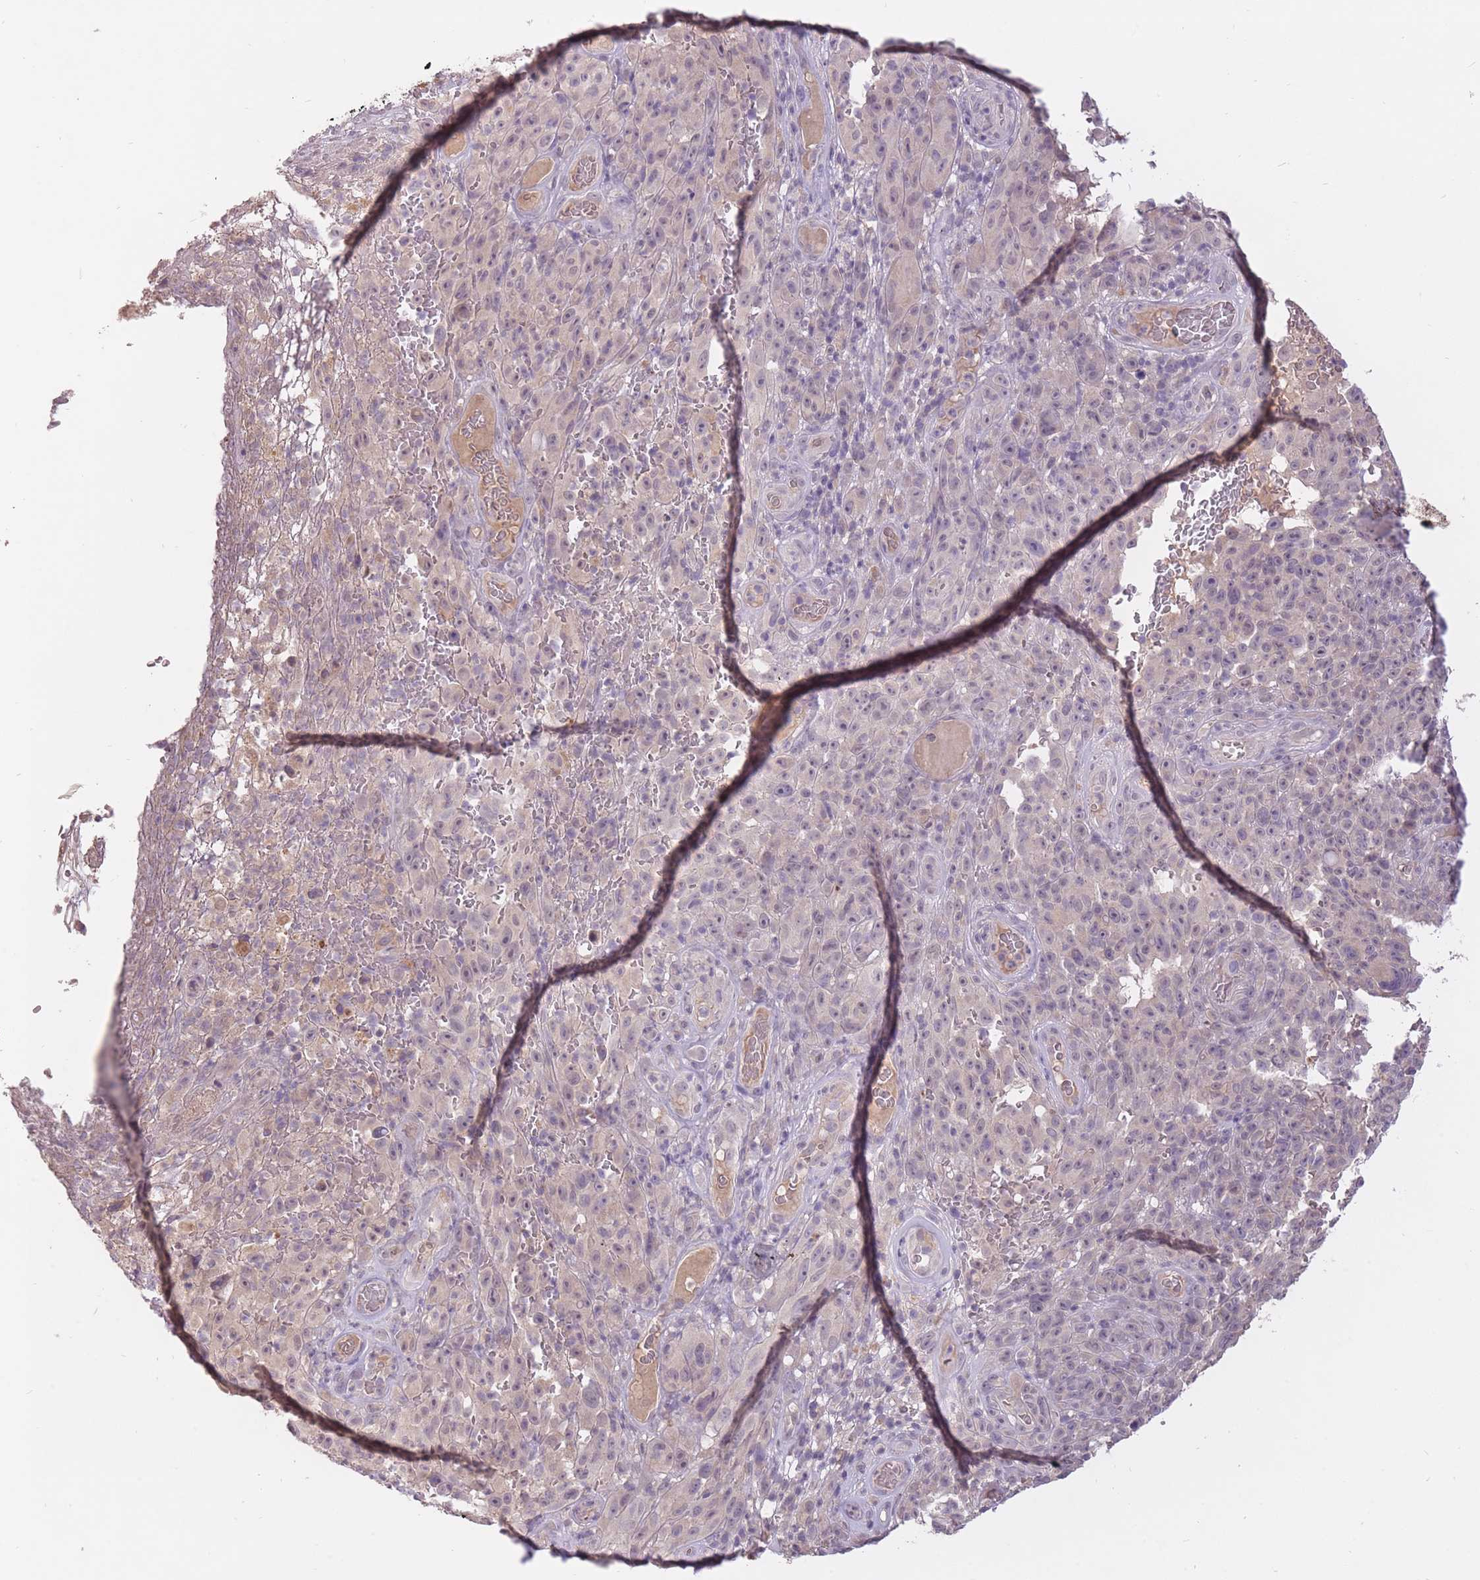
{"staining": {"intensity": "weak", "quantity": "<25%", "location": "cytoplasmic/membranous"}, "tissue": "melanoma", "cell_type": "Tumor cells", "image_type": "cancer", "snomed": [{"axis": "morphology", "description": "Malignant melanoma, NOS"}, {"axis": "topography", "description": "Skin"}], "caption": "IHC image of malignant melanoma stained for a protein (brown), which demonstrates no positivity in tumor cells. (DAB (3,3'-diaminobenzidine) IHC, high magnification).", "gene": "LRATD2", "patient": {"sex": "female", "age": 82}}